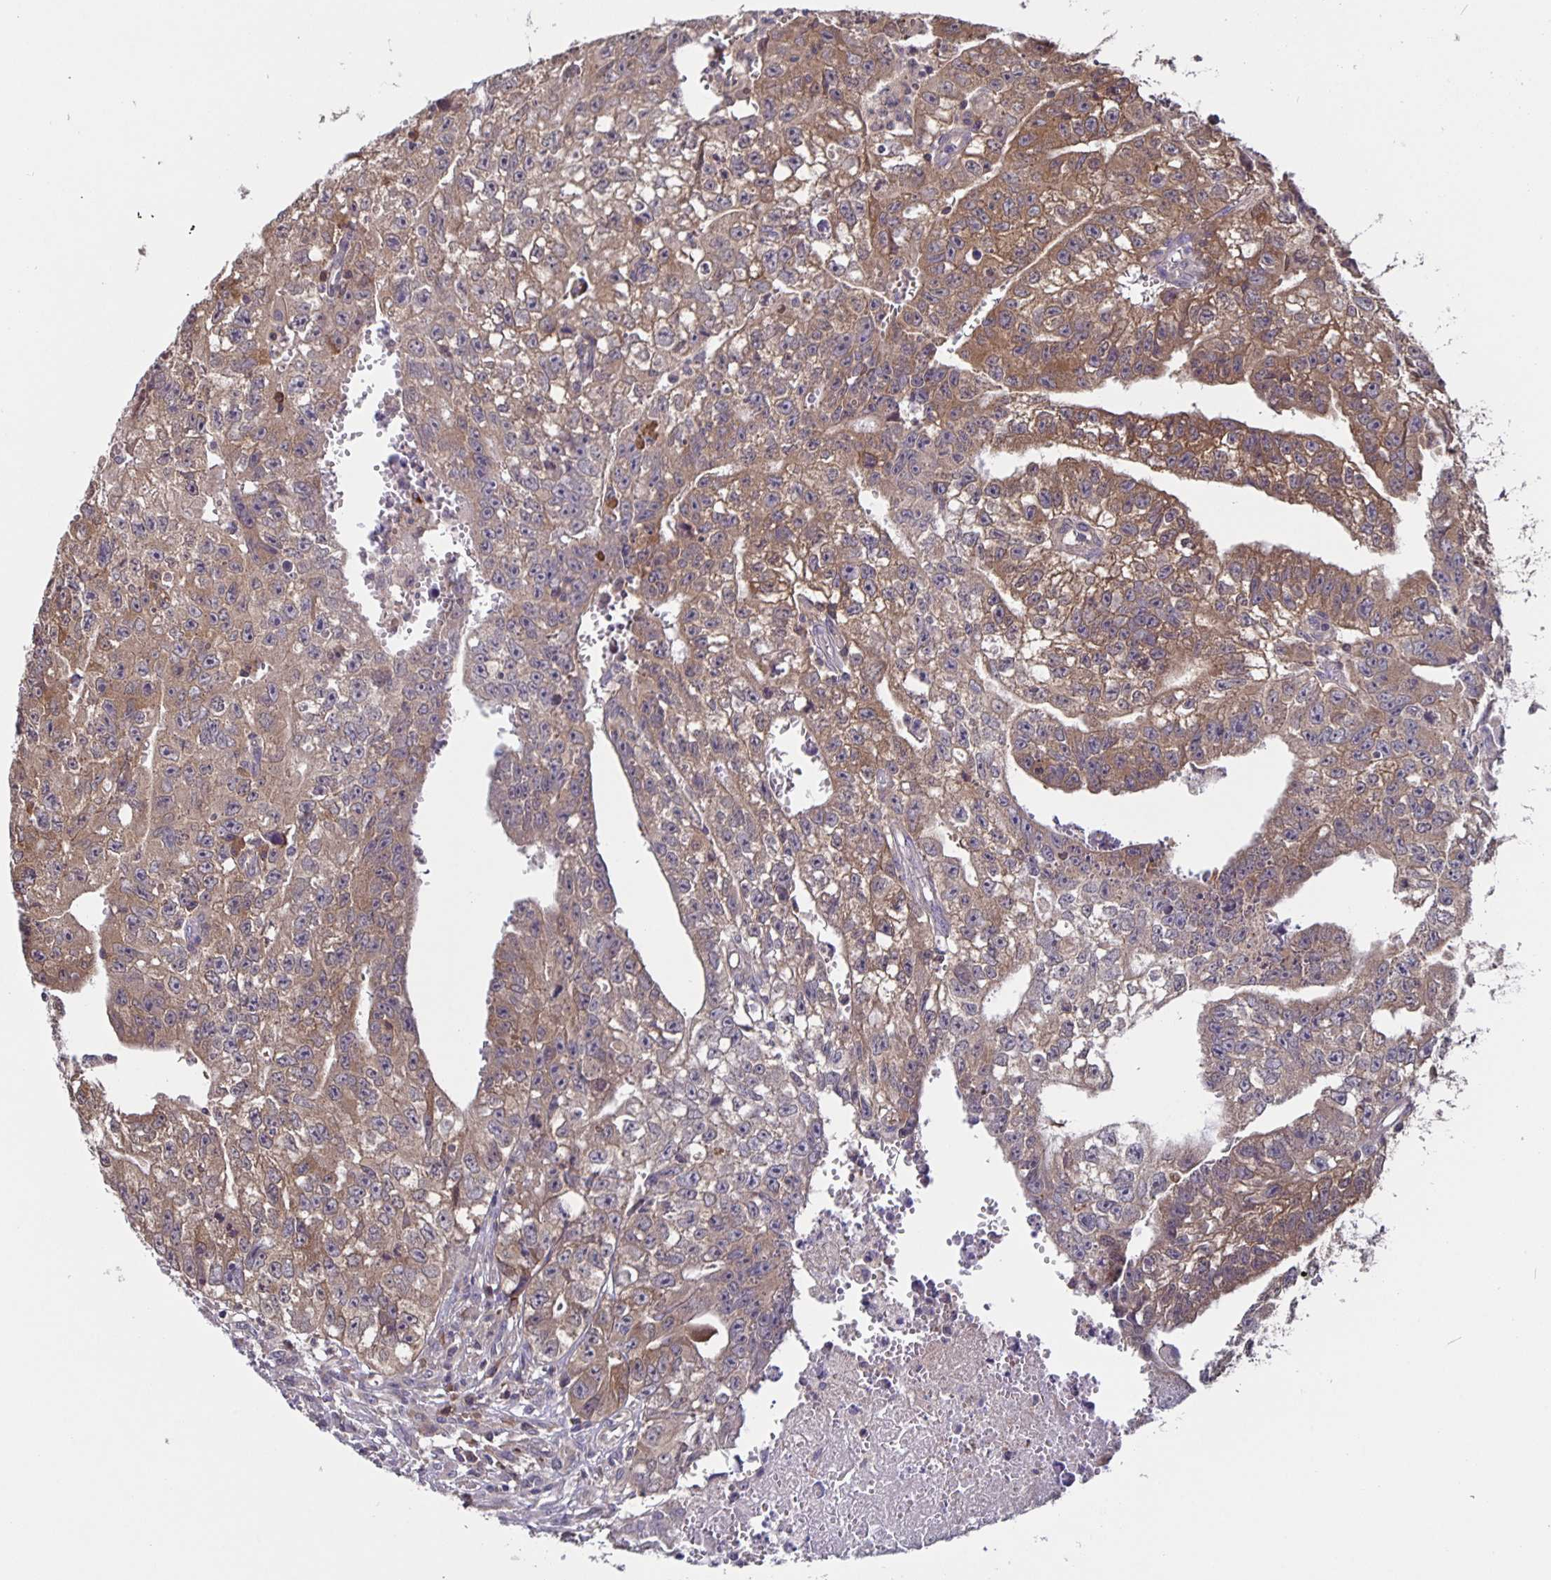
{"staining": {"intensity": "weak", "quantity": ">75%", "location": "cytoplasmic/membranous"}, "tissue": "testis cancer", "cell_type": "Tumor cells", "image_type": "cancer", "snomed": [{"axis": "morphology", "description": "Carcinoma, Embryonal, NOS"}, {"axis": "morphology", "description": "Teratoma, malignant, NOS"}, {"axis": "topography", "description": "Testis"}], "caption": "Immunohistochemistry (IHC) image of human teratoma (malignant) (testis) stained for a protein (brown), which demonstrates low levels of weak cytoplasmic/membranous staining in approximately >75% of tumor cells.", "gene": "FEM1C", "patient": {"sex": "male", "age": 24}}